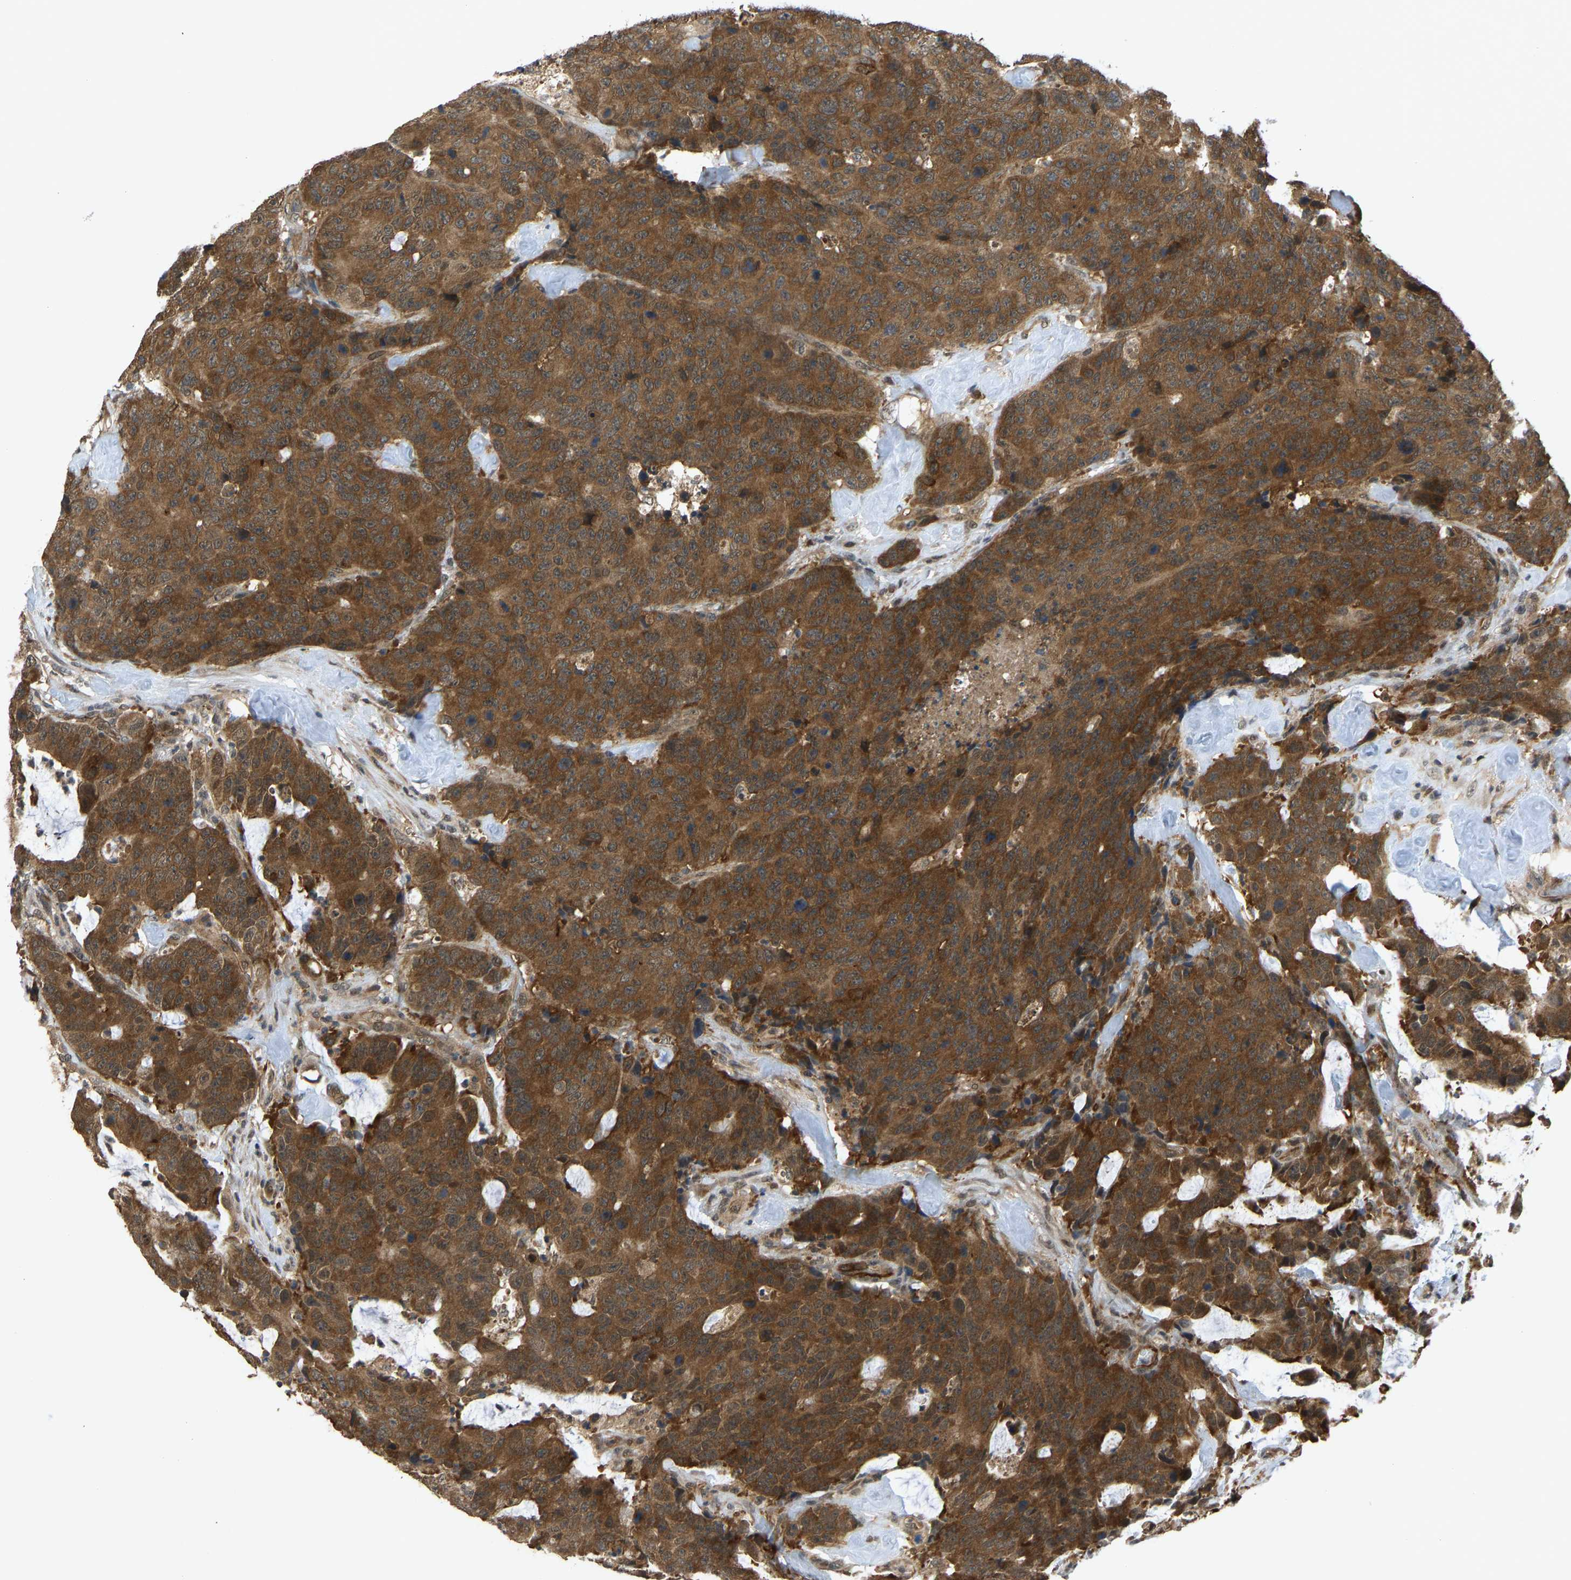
{"staining": {"intensity": "strong", "quantity": ">75%", "location": "cytoplasmic/membranous"}, "tissue": "colorectal cancer", "cell_type": "Tumor cells", "image_type": "cancer", "snomed": [{"axis": "morphology", "description": "Adenocarcinoma, NOS"}, {"axis": "topography", "description": "Colon"}], "caption": "Colorectal cancer tissue displays strong cytoplasmic/membranous positivity in about >75% of tumor cells (Stains: DAB (3,3'-diaminobenzidine) in brown, nuclei in blue, Microscopy: brightfield microscopy at high magnification).", "gene": "CCT8", "patient": {"sex": "female", "age": 86}}